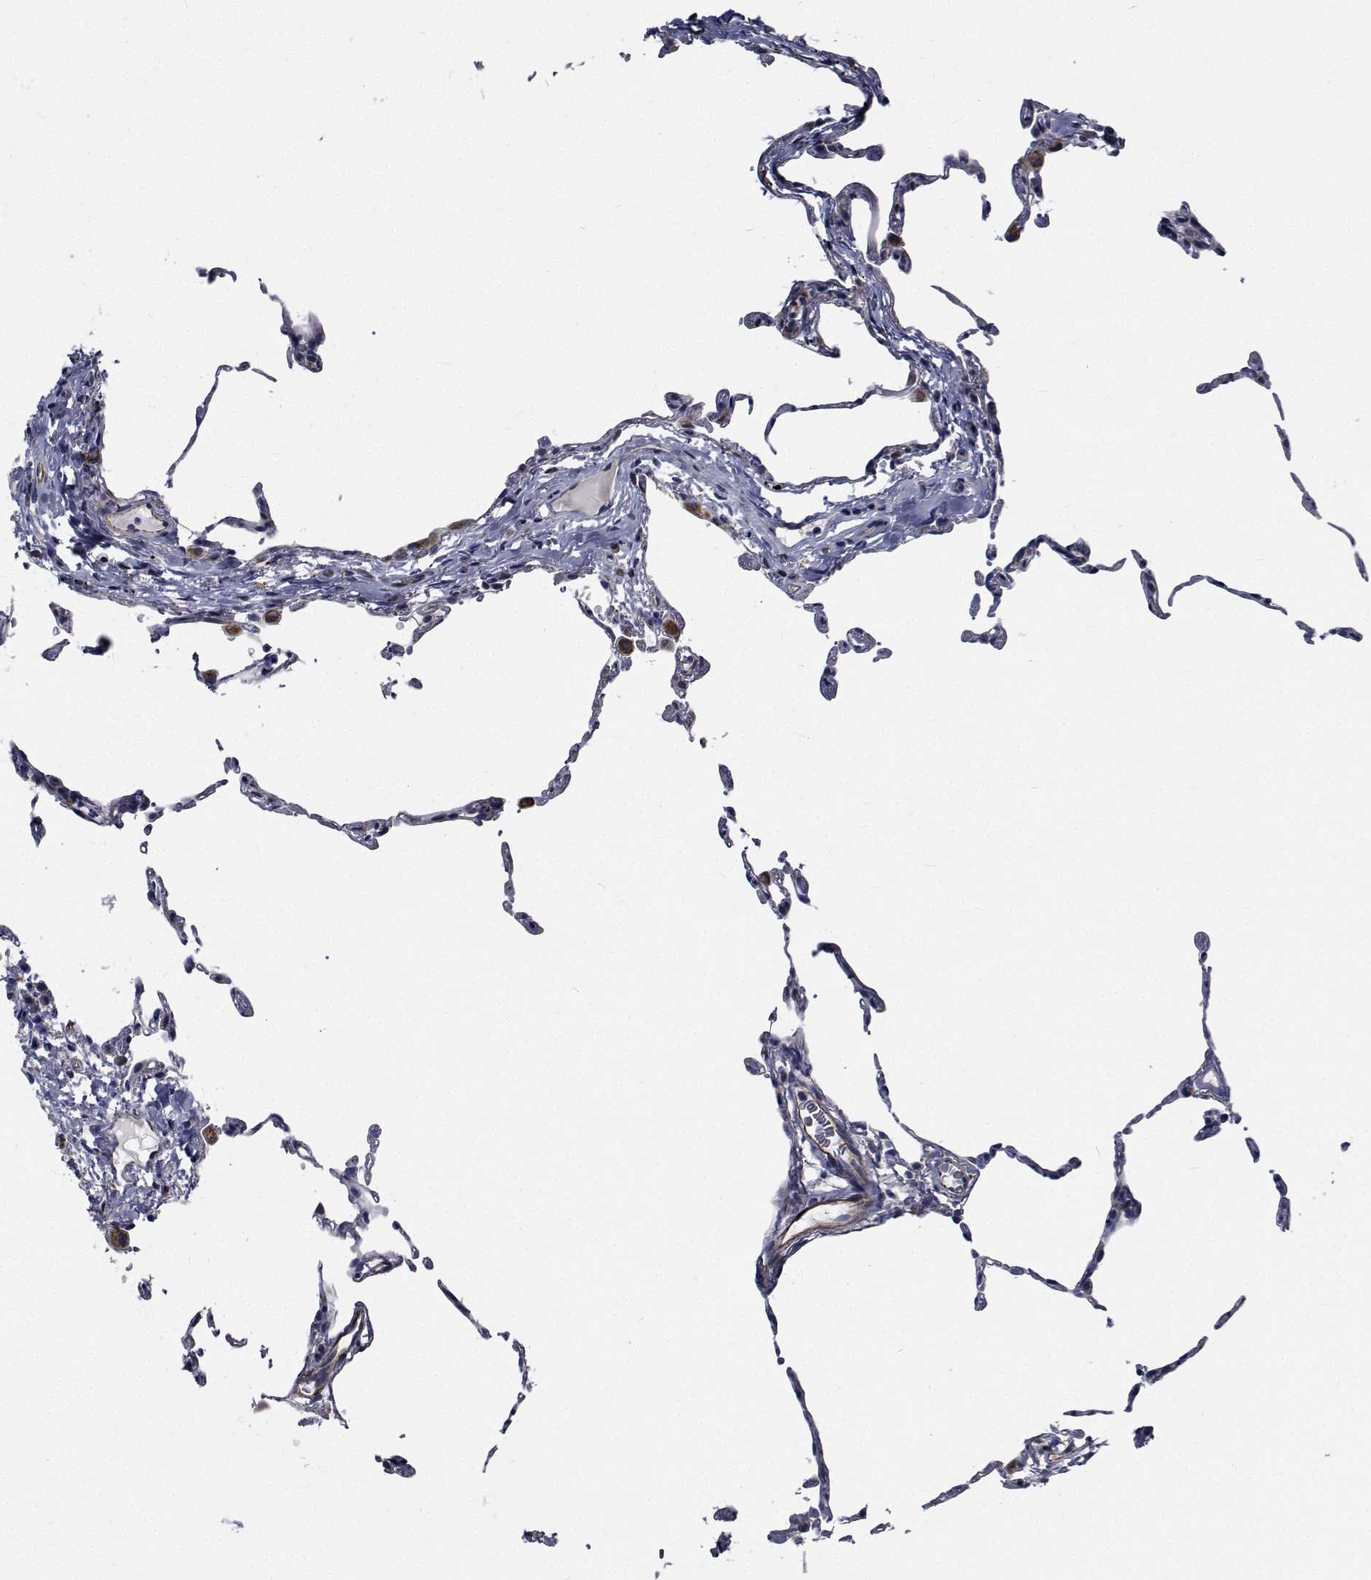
{"staining": {"intensity": "negative", "quantity": "none", "location": "none"}, "tissue": "lung", "cell_type": "Alveolar cells", "image_type": "normal", "snomed": [{"axis": "morphology", "description": "Normal tissue, NOS"}, {"axis": "topography", "description": "Lung"}], "caption": "Photomicrograph shows no significant protein staining in alveolar cells of unremarkable lung.", "gene": "TTBK1", "patient": {"sex": "female", "age": 57}}